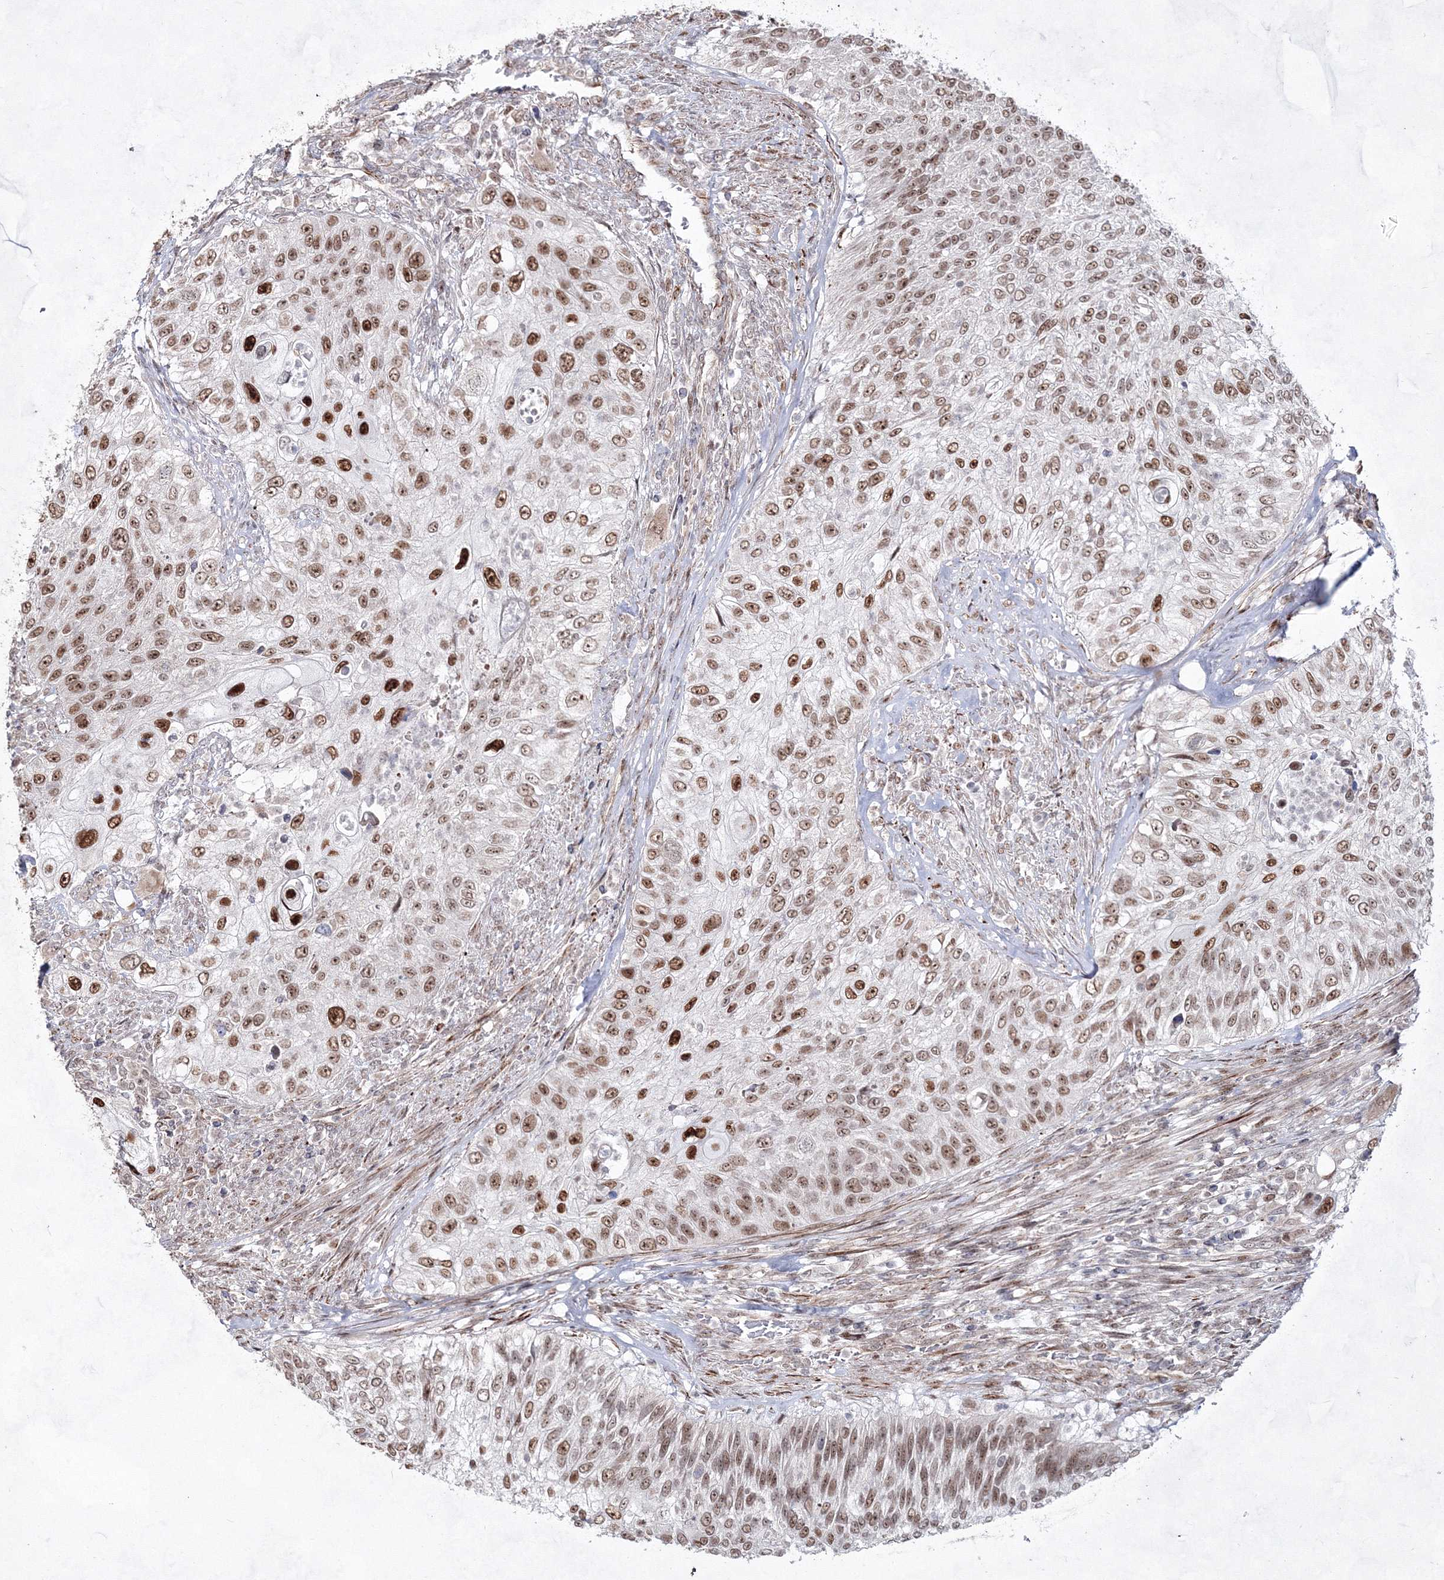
{"staining": {"intensity": "moderate", "quantity": ">75%", "location": "nuclear"}, "tissue": "urothelial cancer", "cell_type": "Tumor cells", "image_type": "cancer", "snomed": [{"axis": "morphology", "description": "Urothelial carcinoma, High grade"}, {"axis": "topography", "description": "Urinary bladder"}], "caption": "This is an image of immunohistochemistry staining of urothelial cancer, which shows moderate staining in the nuclear of tumor cells.", "gene": "SNIP1", "patient": {"sex": "female", "age": 60}}